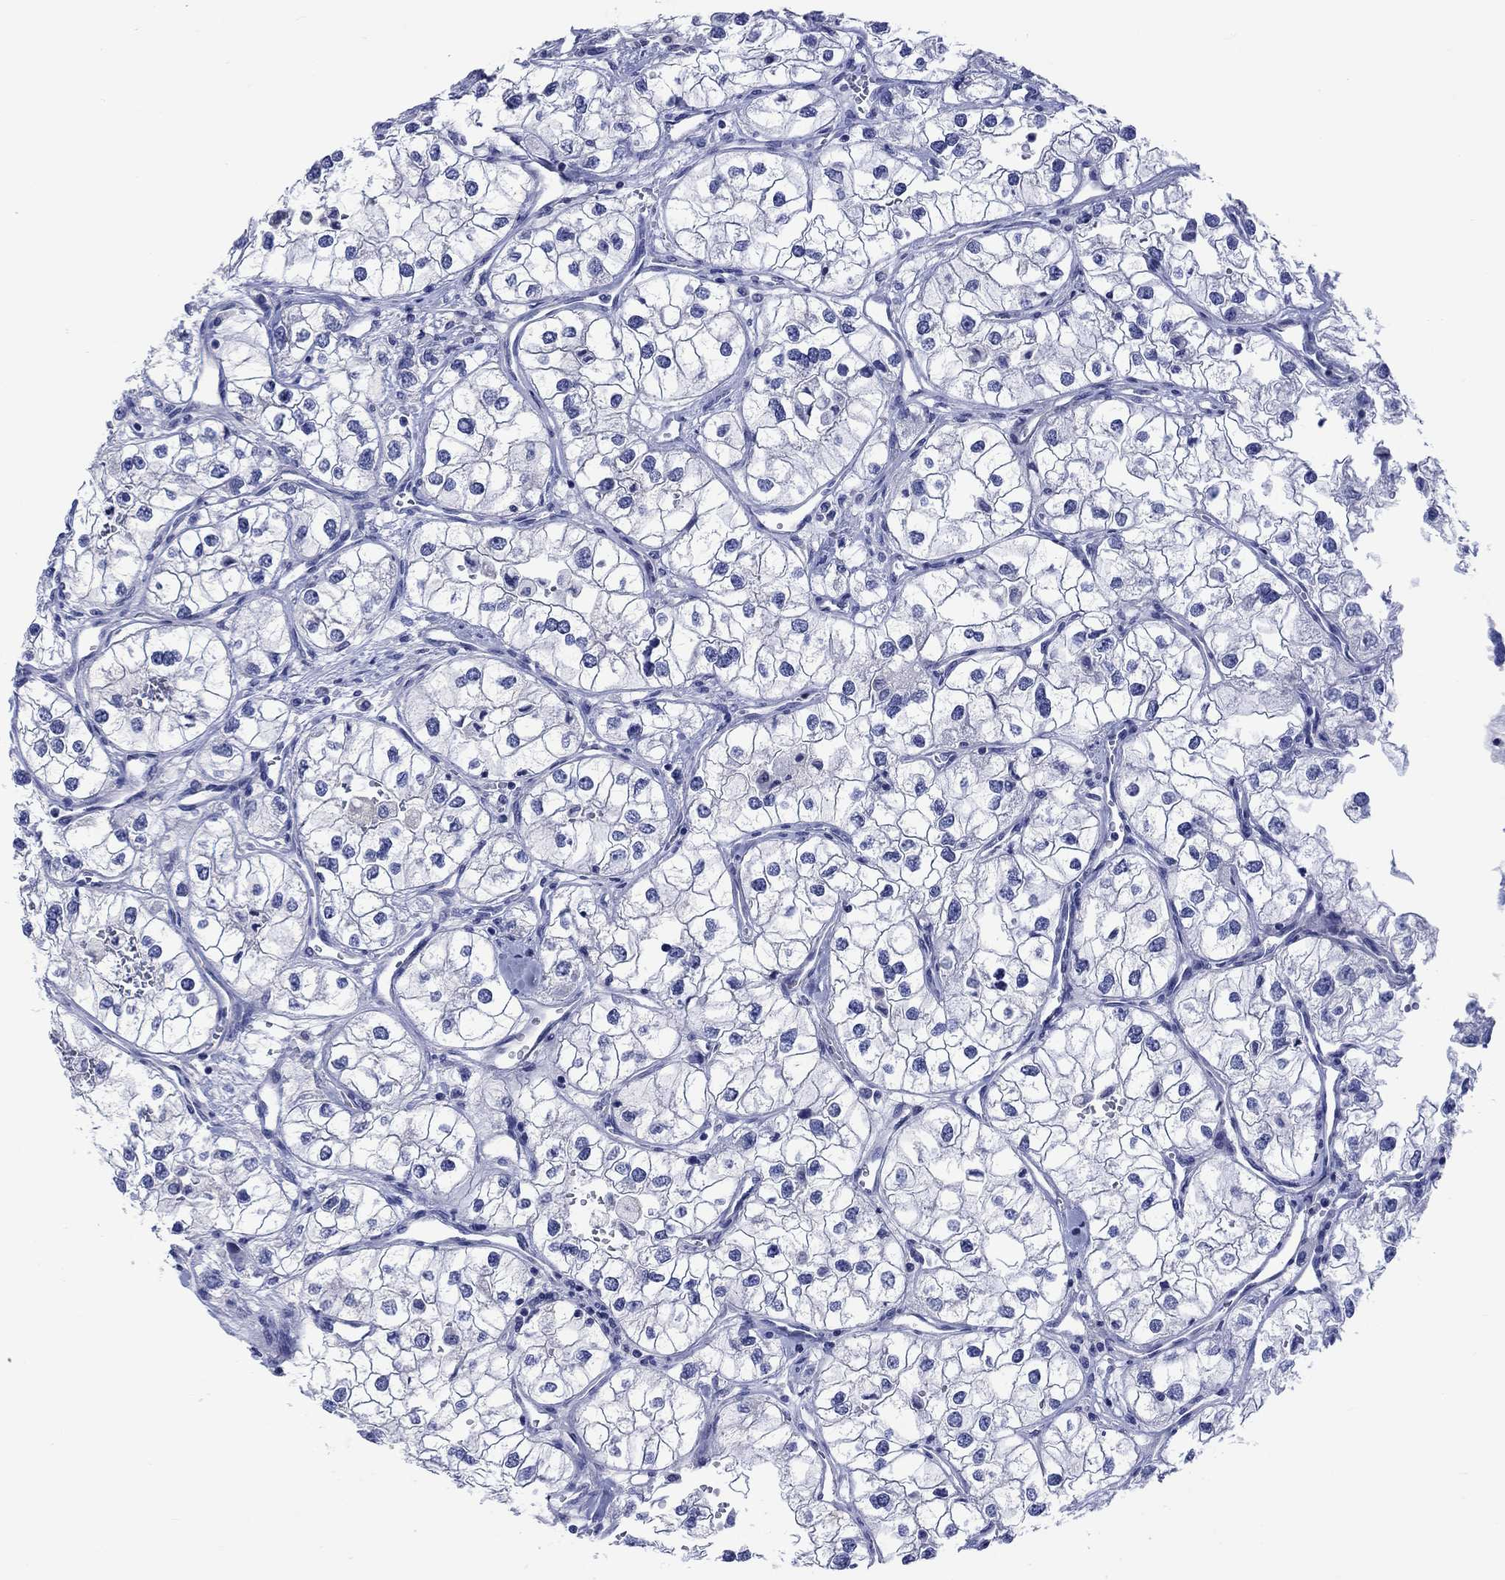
{"staining": {"intensity": "negative", "quantity": "none", "location": "none"}, "tissue": "renal cancer", "cell_type": "Tumor cells", "image_type": "cancer", "snomed": [{"axis": "morphology", "description": "Adenocarcinoma, NOS"}, {"axis": "topography", "description": "Kidney"}], "caption": "Immunohistochemistry of adenocarcinoma (renal) shows no staining in tumor cells.", "gene": "CACNG3", "patient": {"sex": "male", "age": 59}}